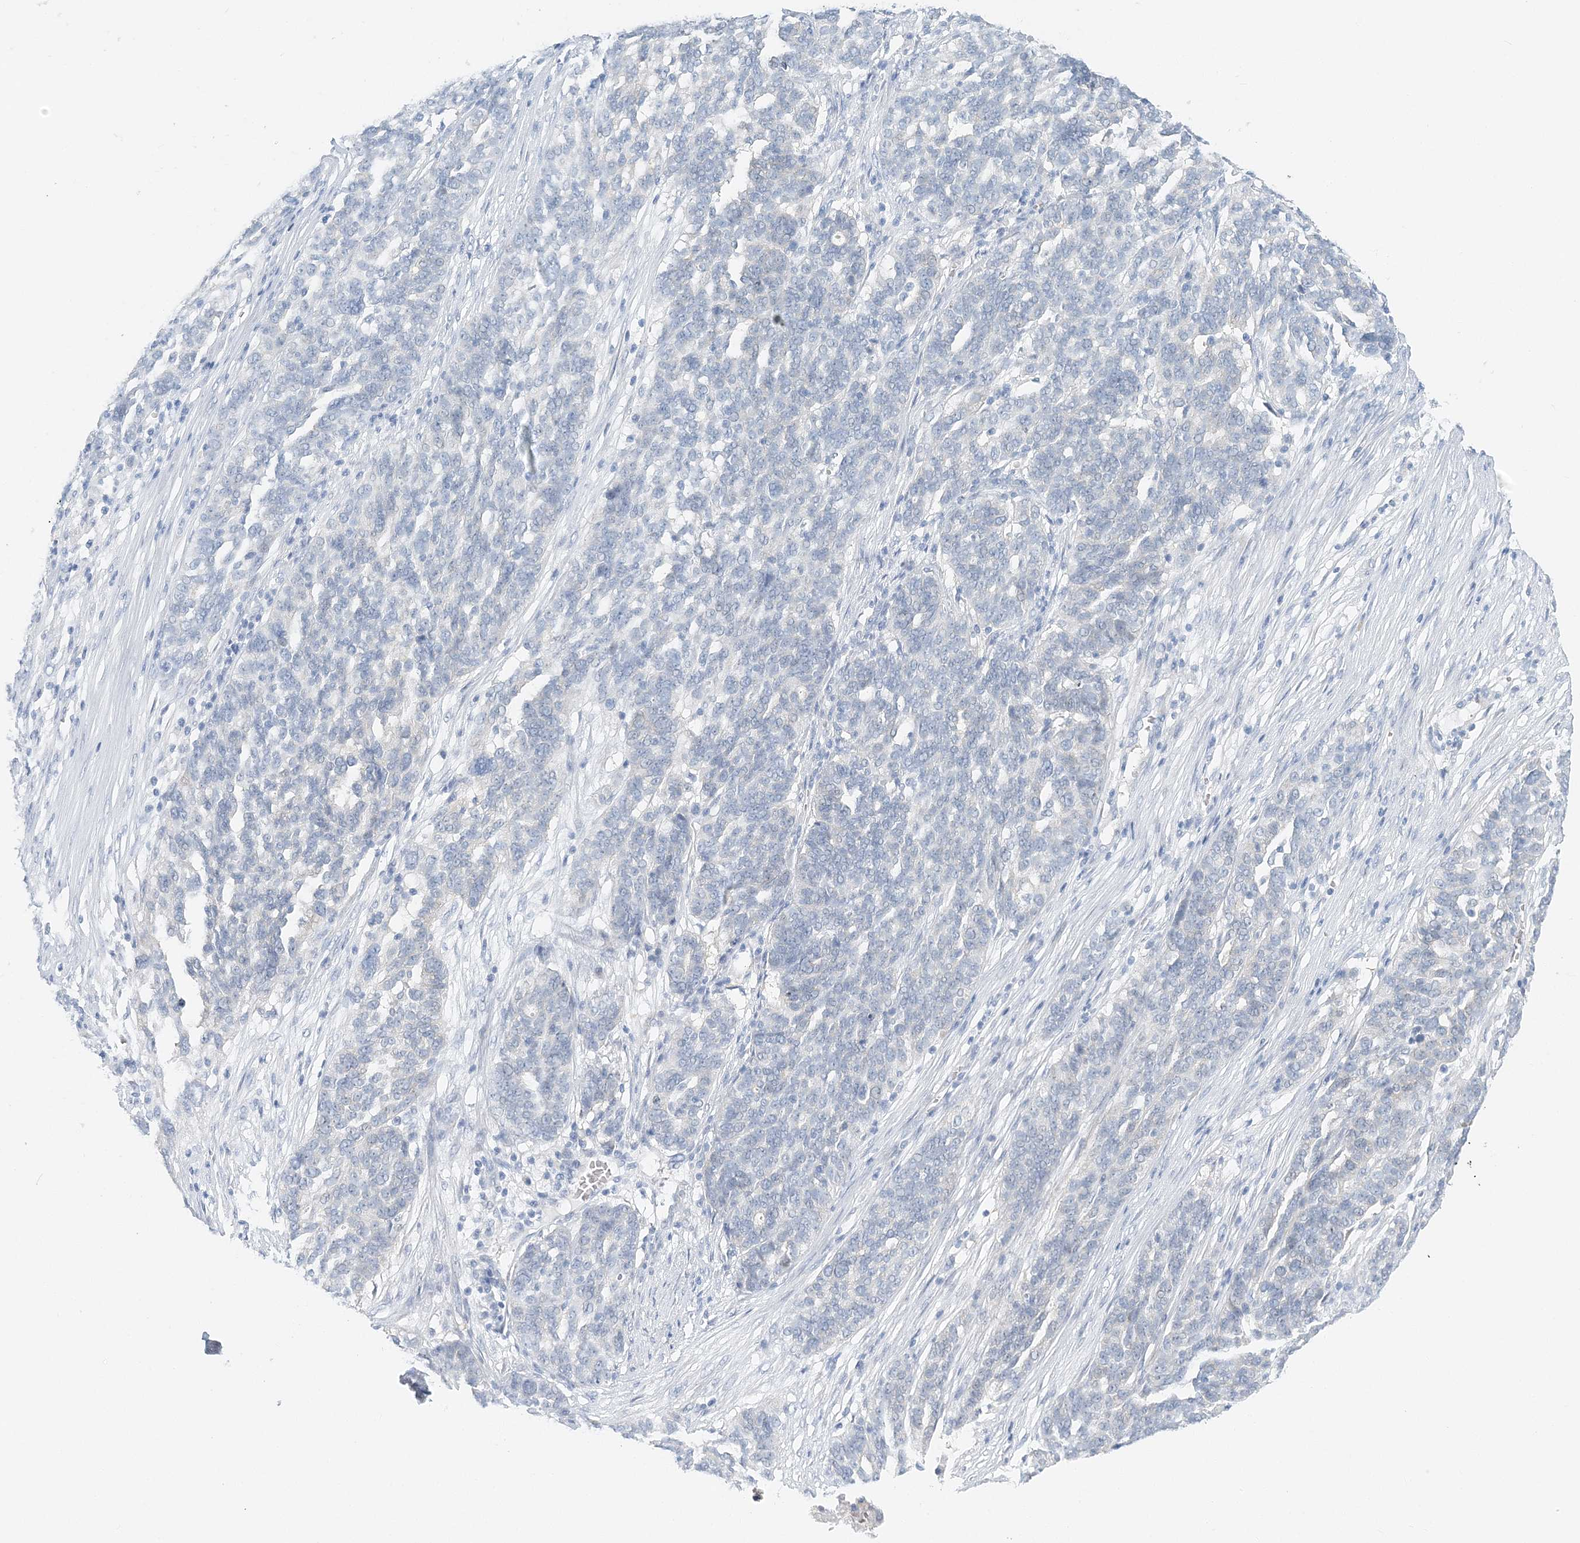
{"staining": {"intensity": "negative", "quantity": "none", "location": "none"}, "tissue": "ovarian cancer", "cell_type": "Tumor cells", "image_type": "cancer", "snomed": [{"axis": "morphology", "description": "Cystadenocarcinoma, serous, NOS"}, {"axis": "topography", "description": "Ovary"}], "caption": "Immunohistochemical staining of human serous cystadenocarcinoma (ovarian) reveals no significant expression in tumor cells.", "gene": "VILL", "patient": {"sex": "female", "age": 59}}